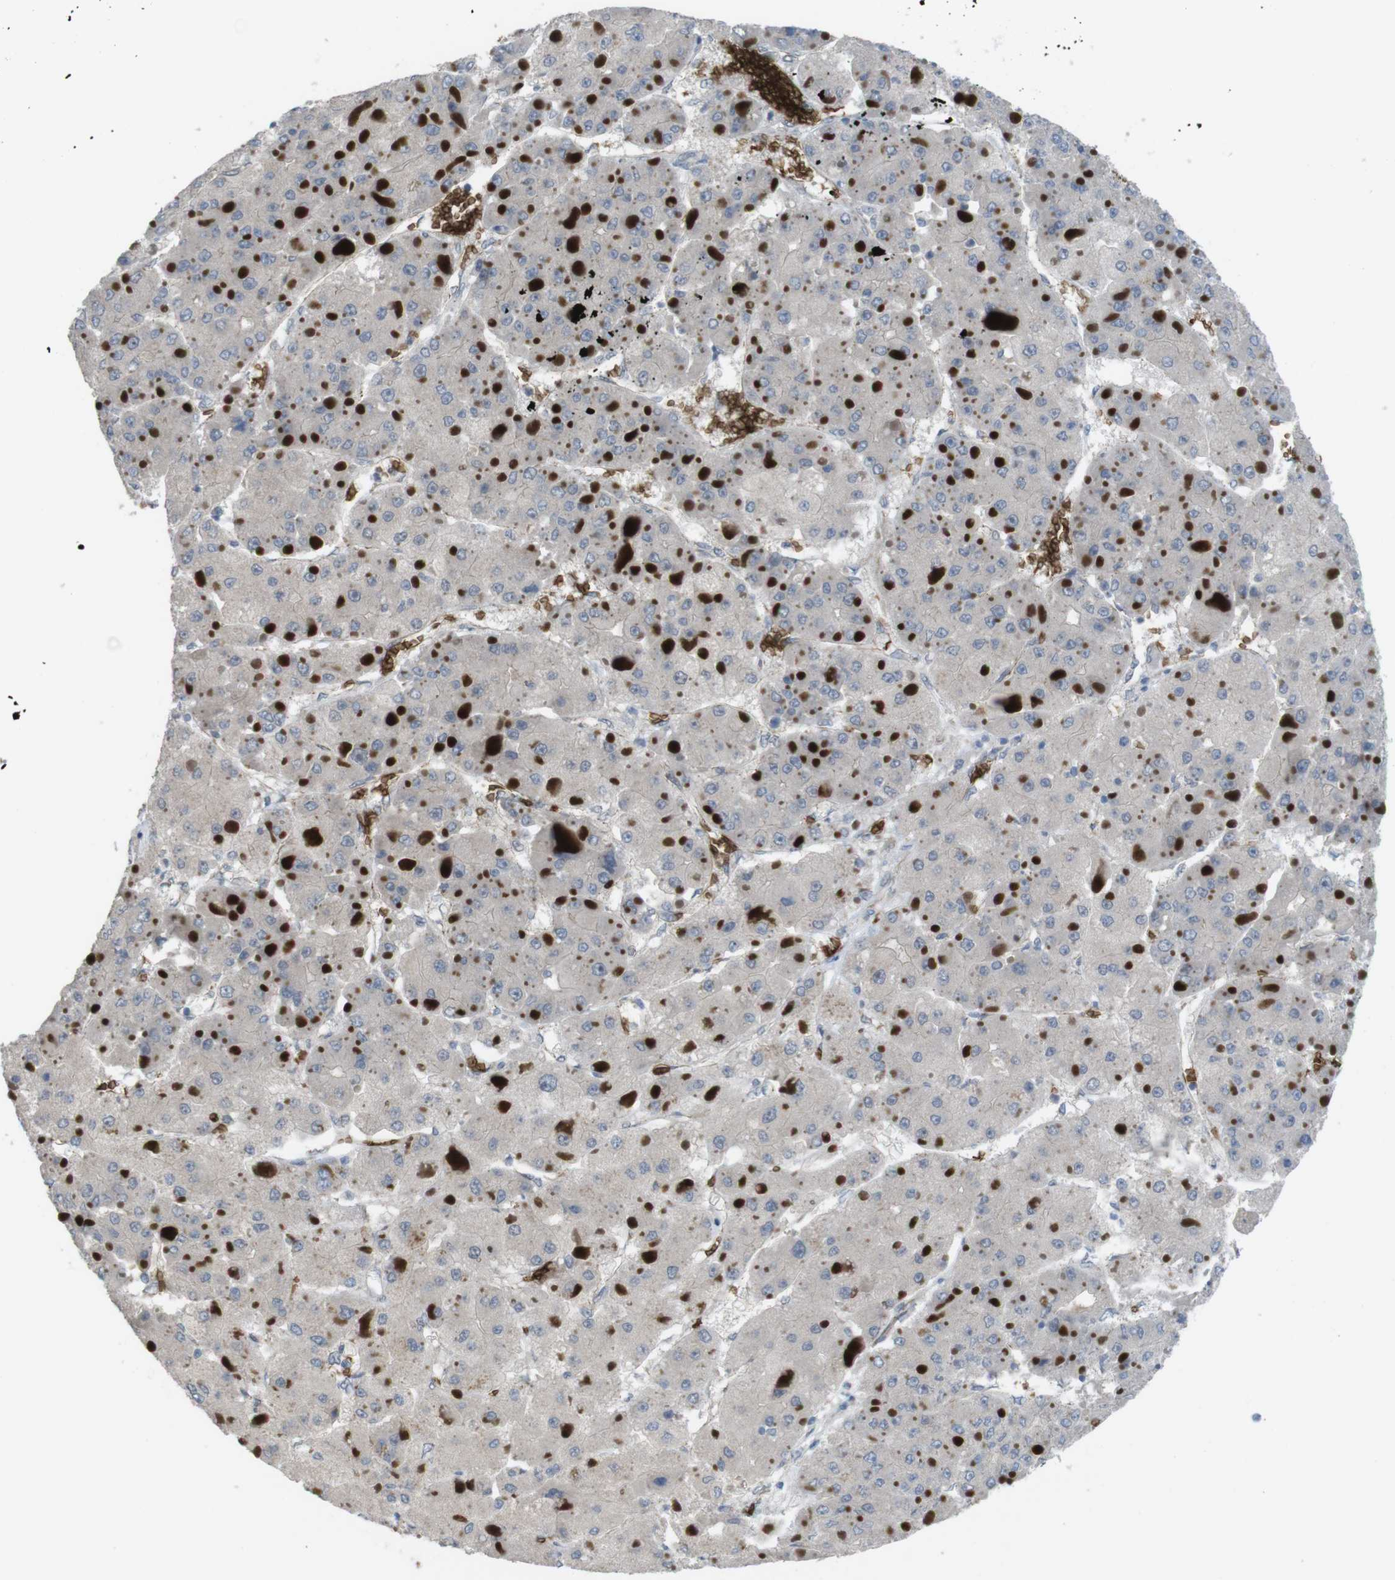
{"staining": {"intensity": "negative", "quantity": "none", "location": "none"}, "tissue": "liver cancer", "cell_type": "Tumor cells", "image_type": "cancer", "snomed": [{"axis": "morphology", "description": "Carcinoma, Hepatocellular, NOS"}, {"axis": "topography", "description": "Liver"}], "caption": "Immunohistochemical staining of liver cancer displays no significant expression in tumor cells. Nuclei are stained in blue.", "gene": "GYPA", "patient": {"sex": "female", "age": 73}}